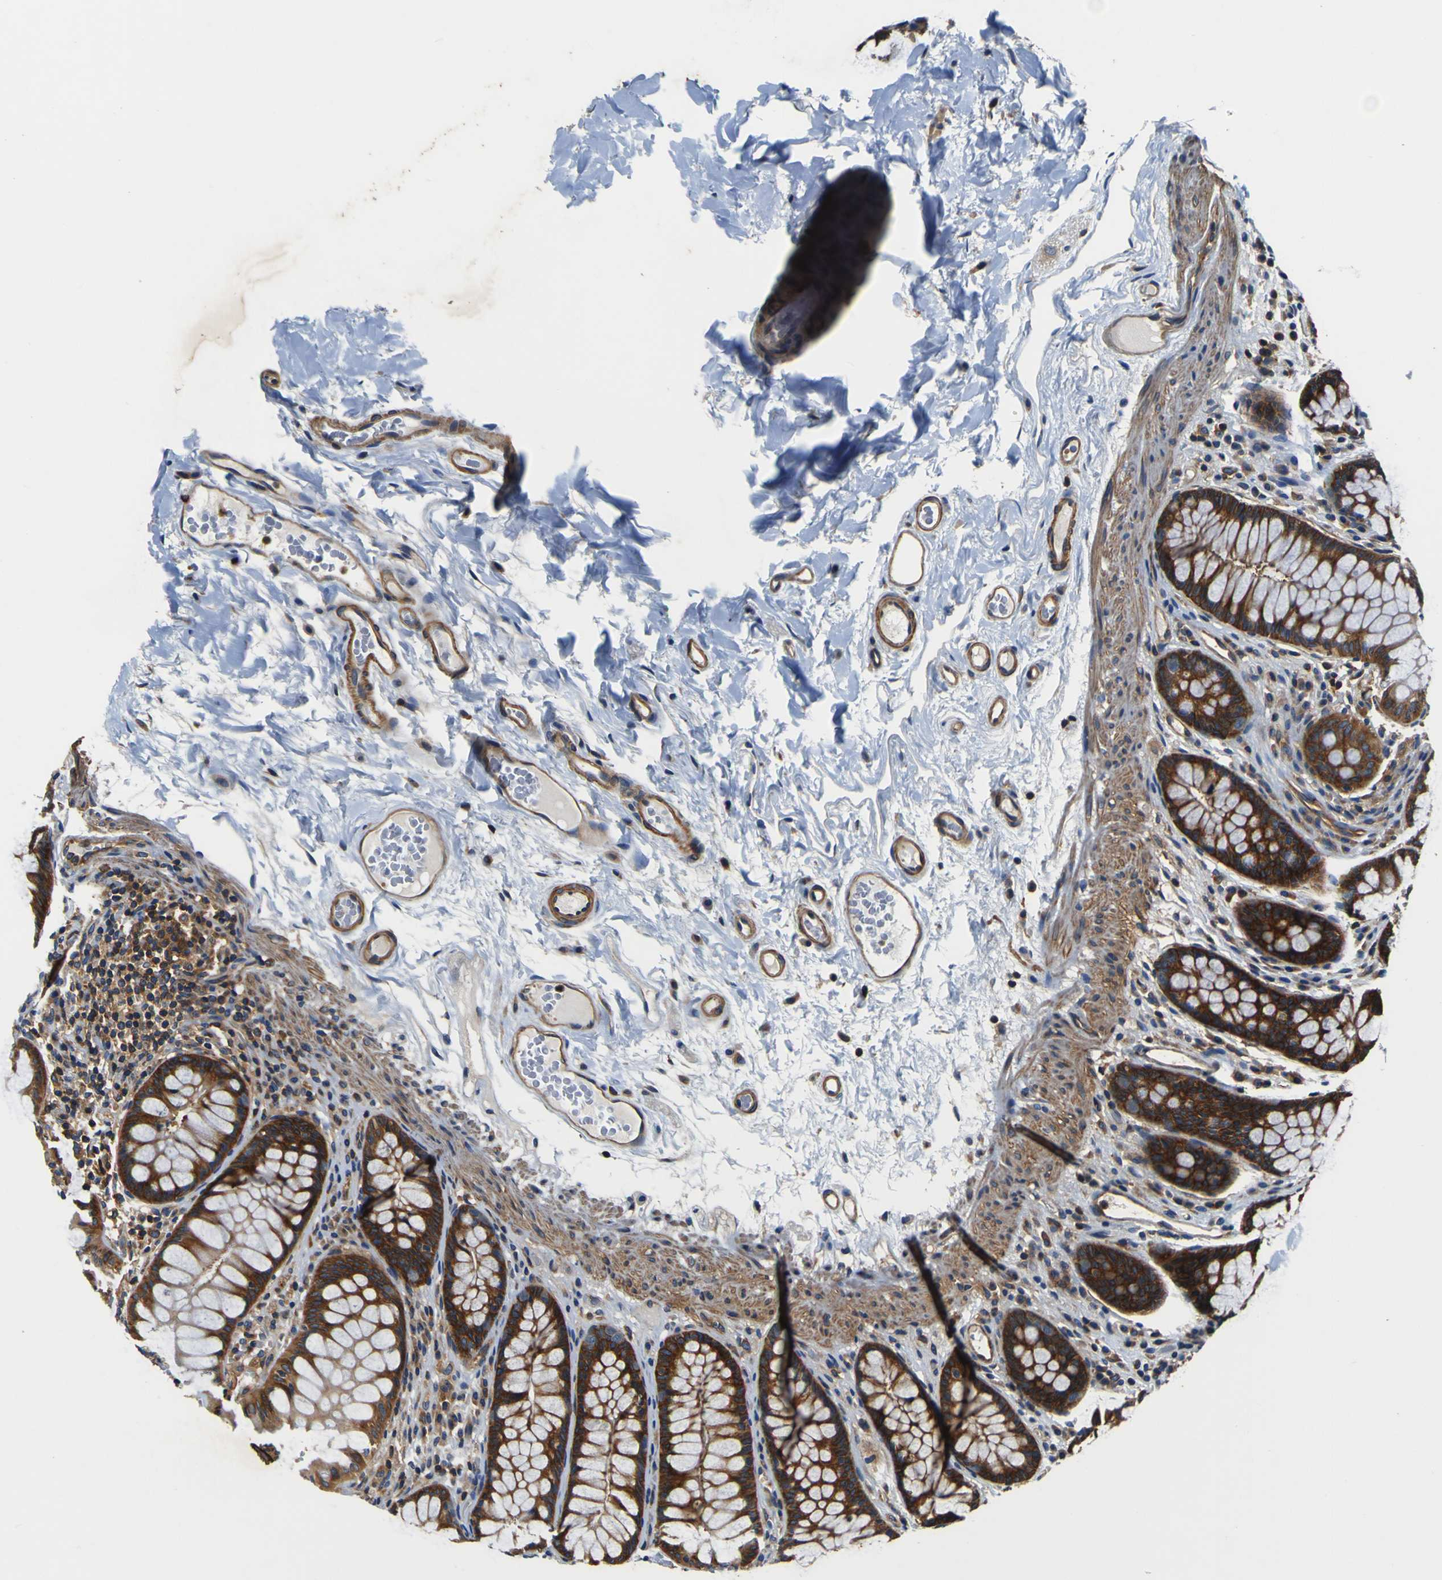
{"staining": {"intensity": "moderate", "quantity": ">75%", "location": "cytoplasmic/membranous"}, "tissue": "colon", "cell_type": "Endothelial cells", "image_type": "normal", "snomed": [{"axis": "morphology", "description": "Normal tissue, NOS"}, {"axis": "topography", "description": "Colon"}], "caption": "Immunohistochemistry (IHC) (DAB (3,3'-diaminobenzidine)) staining of normal colon shows moderate cytoplasmic/membranous protein expression in approximately >75% of endothelial cells.", "gene": "CNR2", "patient": {"sex": "female", "age": 55}}